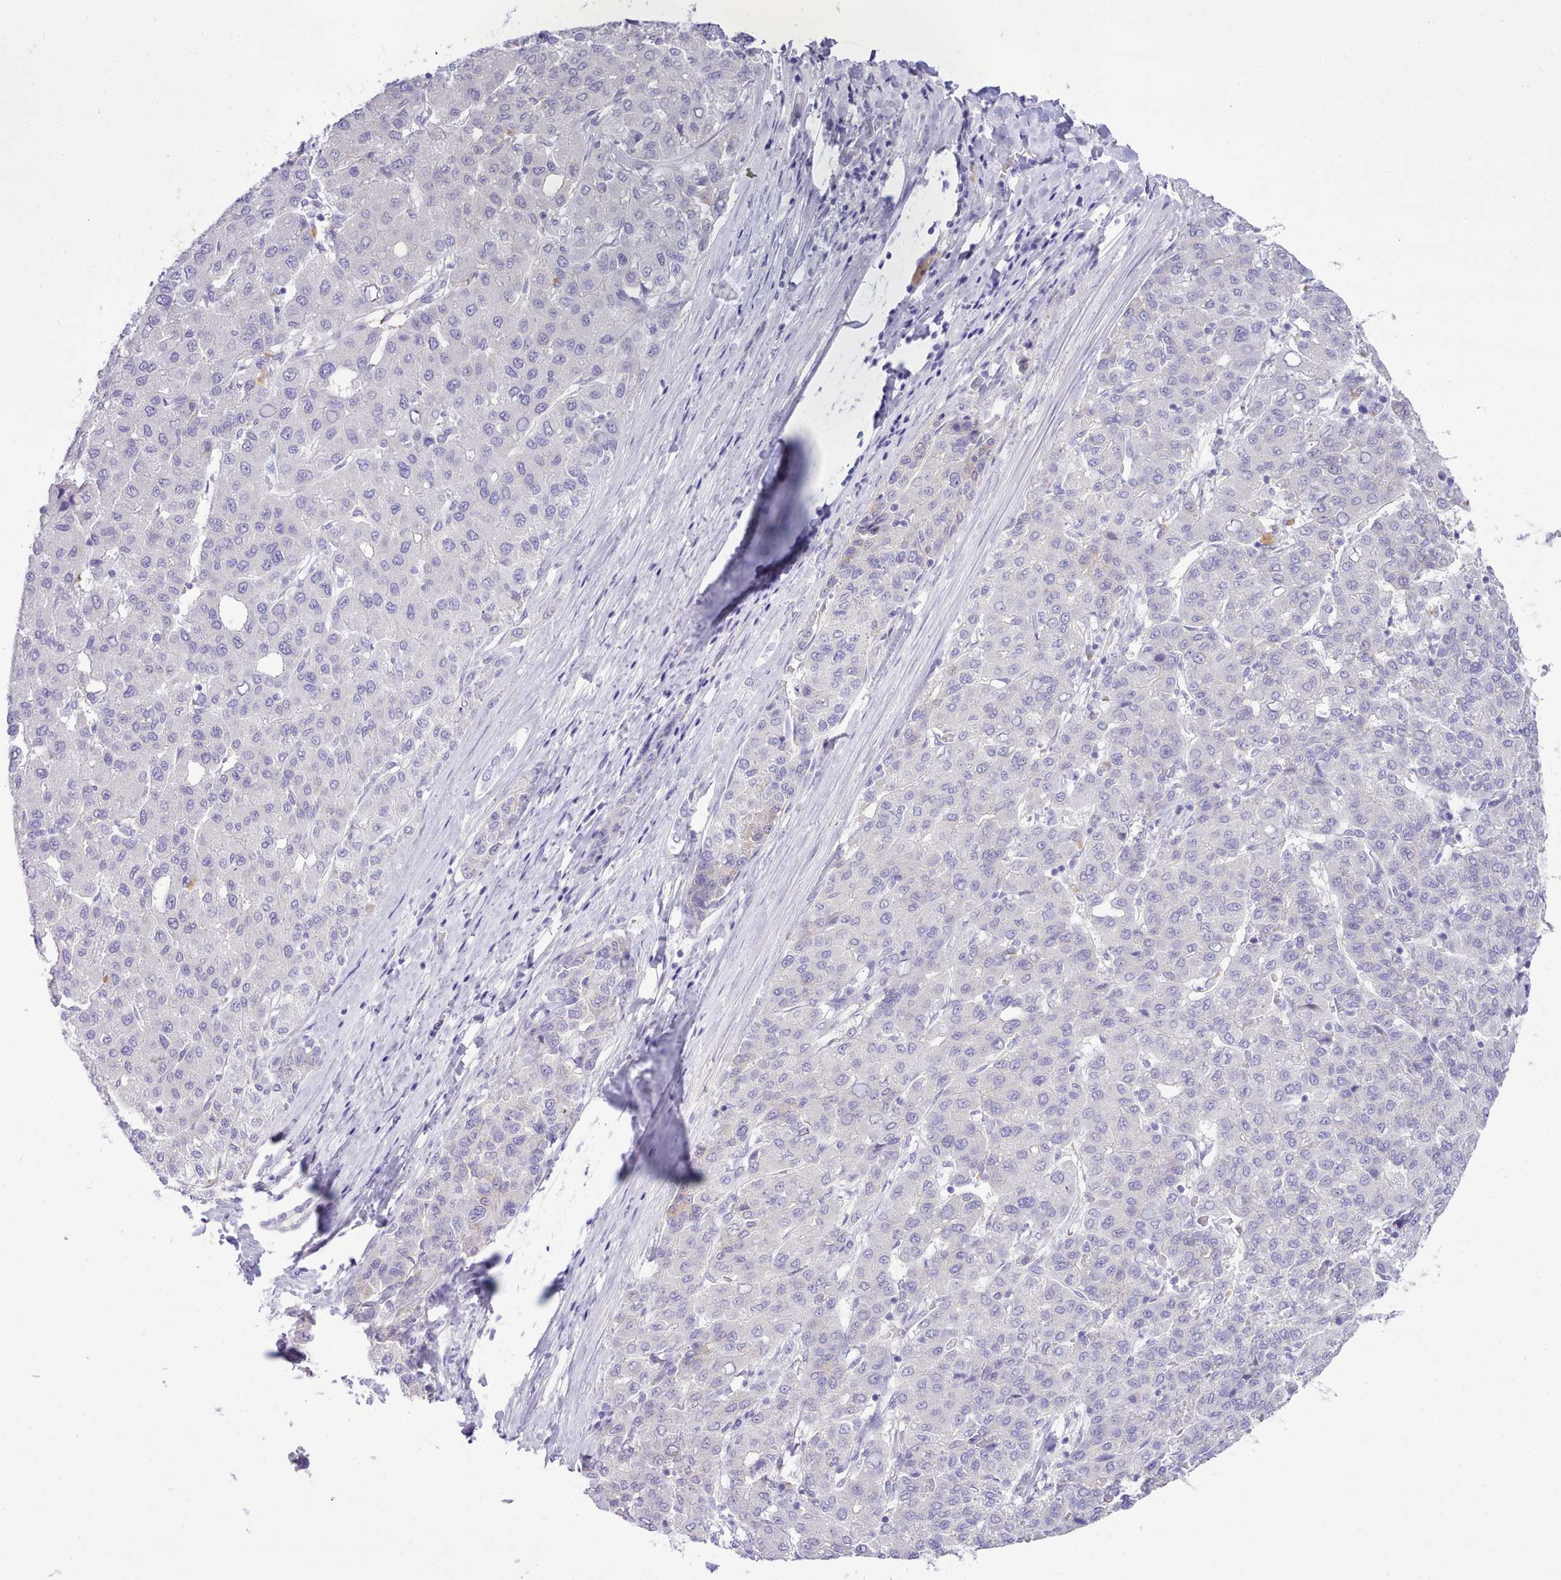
{"staining": {"intensity": "negative", "quantity": "none", "location": "none"}, "tissue": "liver cancer", "cell_type": "Tumor cells", "image_type": "cancer", "snomed": [{"axis": "morphology", "description": "Carcinoma, Hepatocellular, NOS"}, {"axis": "topography", "description": "Liver"}], "caption": "Tumor cells are negative for protein expression in human liver cancer.", "gene": "LRRC37A", "patient": {"sex": "male", "age": 65}}